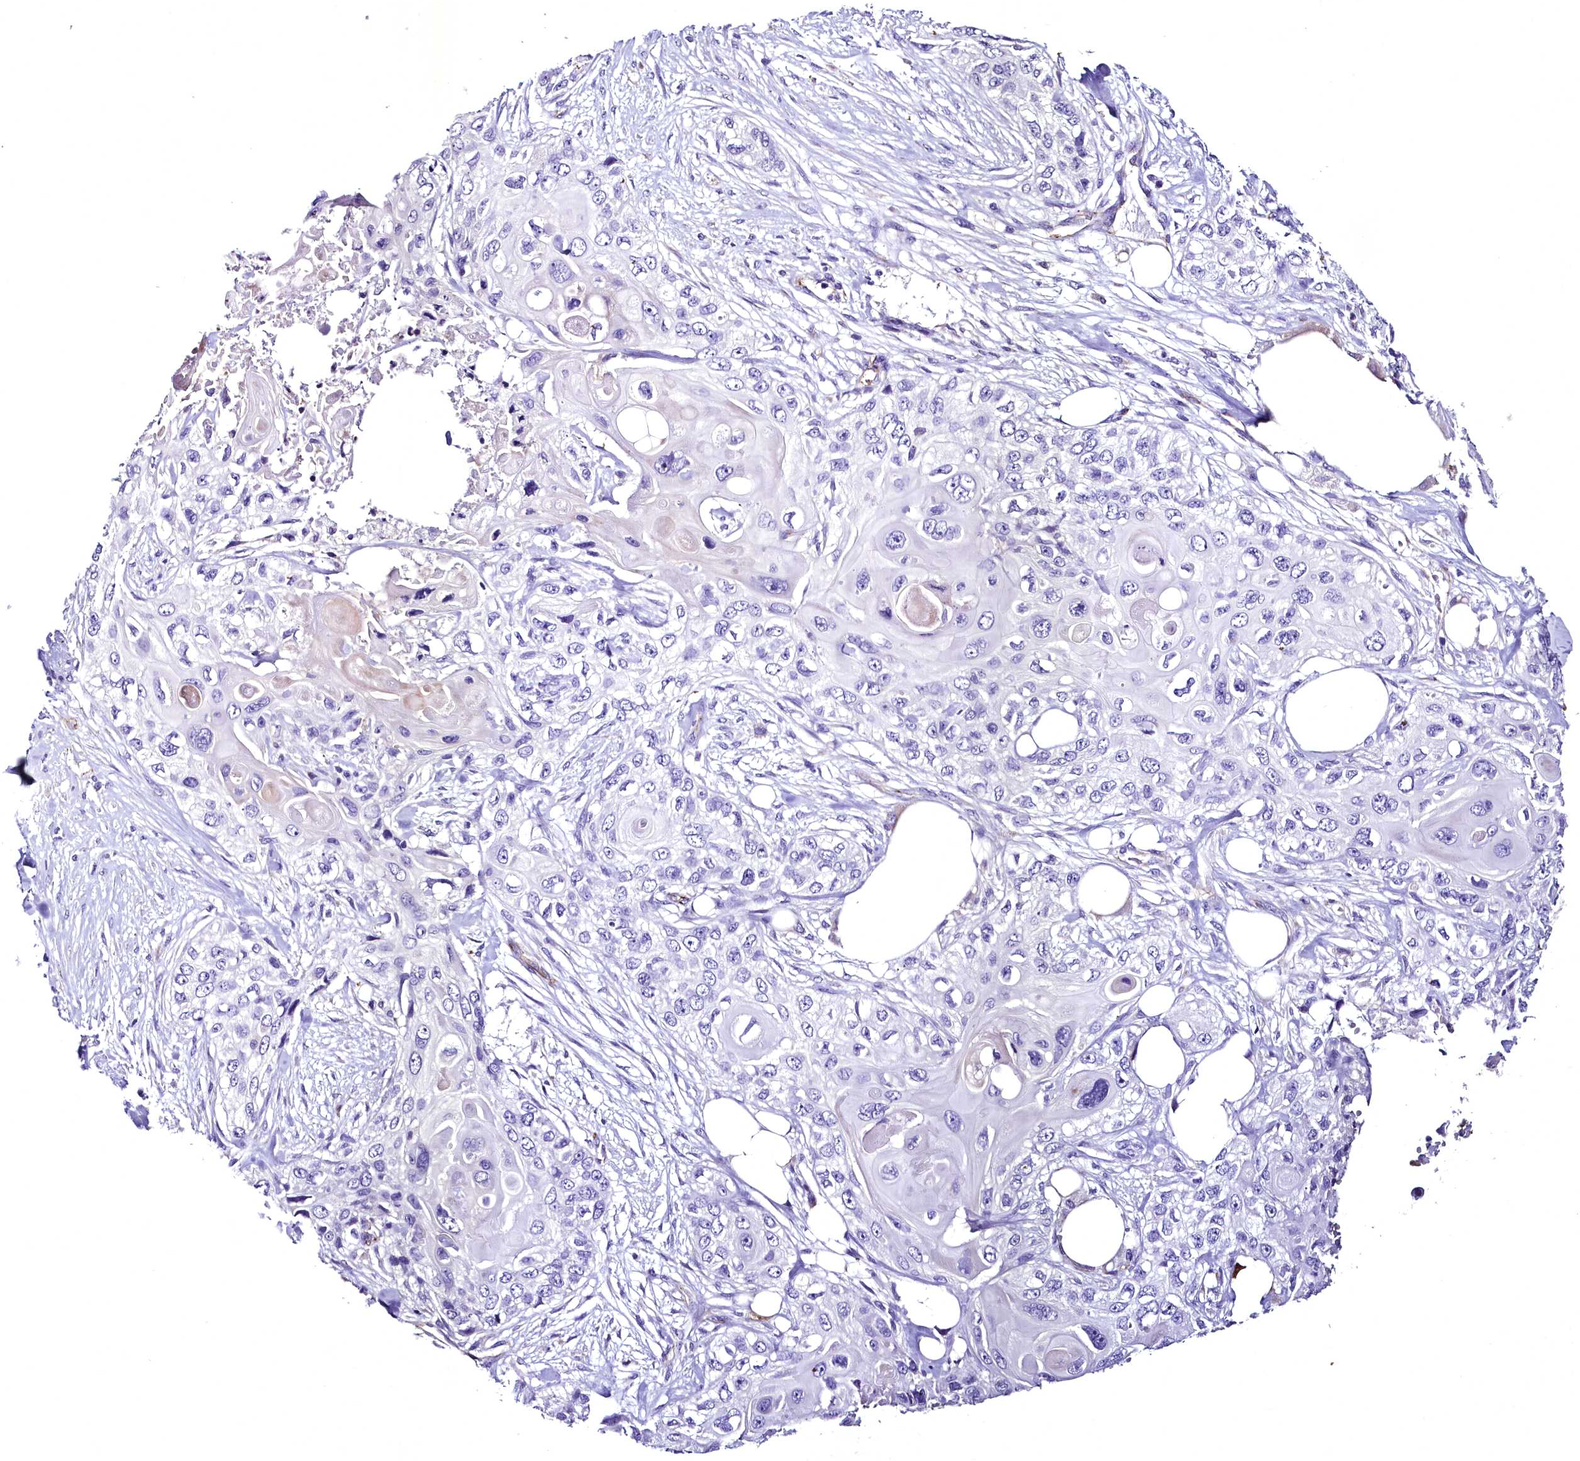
{"staining": {"intensity": "negative", "quantity": "none", "location": "none"}, "tissue": "skin cancer", "cell_type": "Tumor cells", "image_type": "cancer", "snomed": [{"axis": "morphology", "description": "Normal tissue, NOS"}, {"axis": "morphology", "description": "Squamous cell carcinoma, NOS"}, {"axis": "topography", "description": "Skin"}], "caption": "Tumor cells show no significant protein expression in squamous cell carcinoma (skin).", "gene": "MS4A18", "patient": {"sex": "male", "age": 72}}